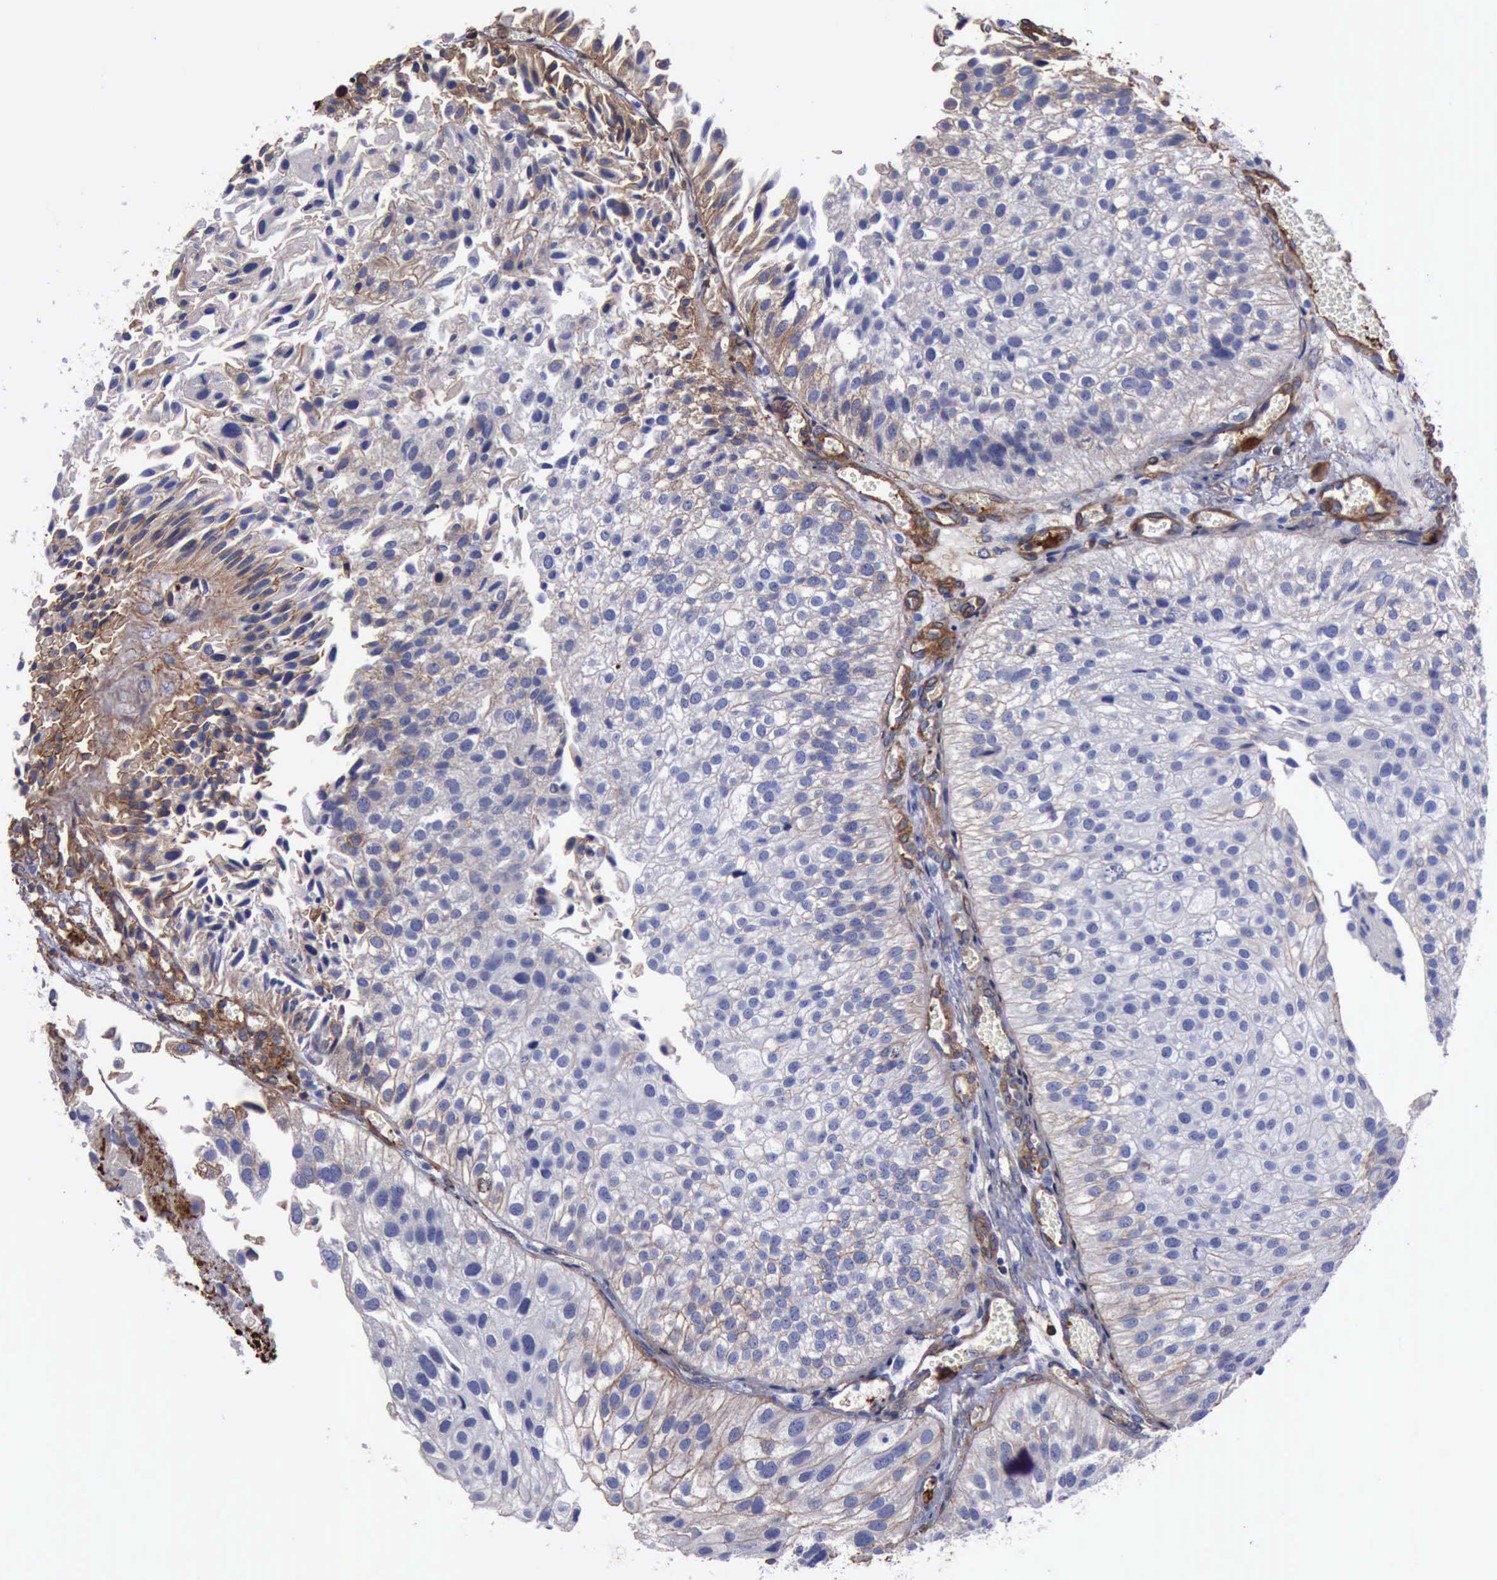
{"staining": {"intensity": "weak", "quantity": "25%-75%", "location": "cytoplasmic/membranous"}, "tissue": "urothelial cancer", "cell_type": "Tumor cells", "image_type": "cancer", "snomed": [{"axis": "morphology", "description": "Urothelial carcinoma, Low grade"}, {"axis": "topography", "description": "Urinary bladder"}], "caption": "This micrograph displays low-grade urothelial carcinoma stained with immunohistochemistry to label a protein in brown. The cytoplasmic/membranous of tumor cells show weak positivity for the protein. Nuclei are counter-stained blue.", "gene": "FLNA", "patient": {"sex": "female", "age": 89}}